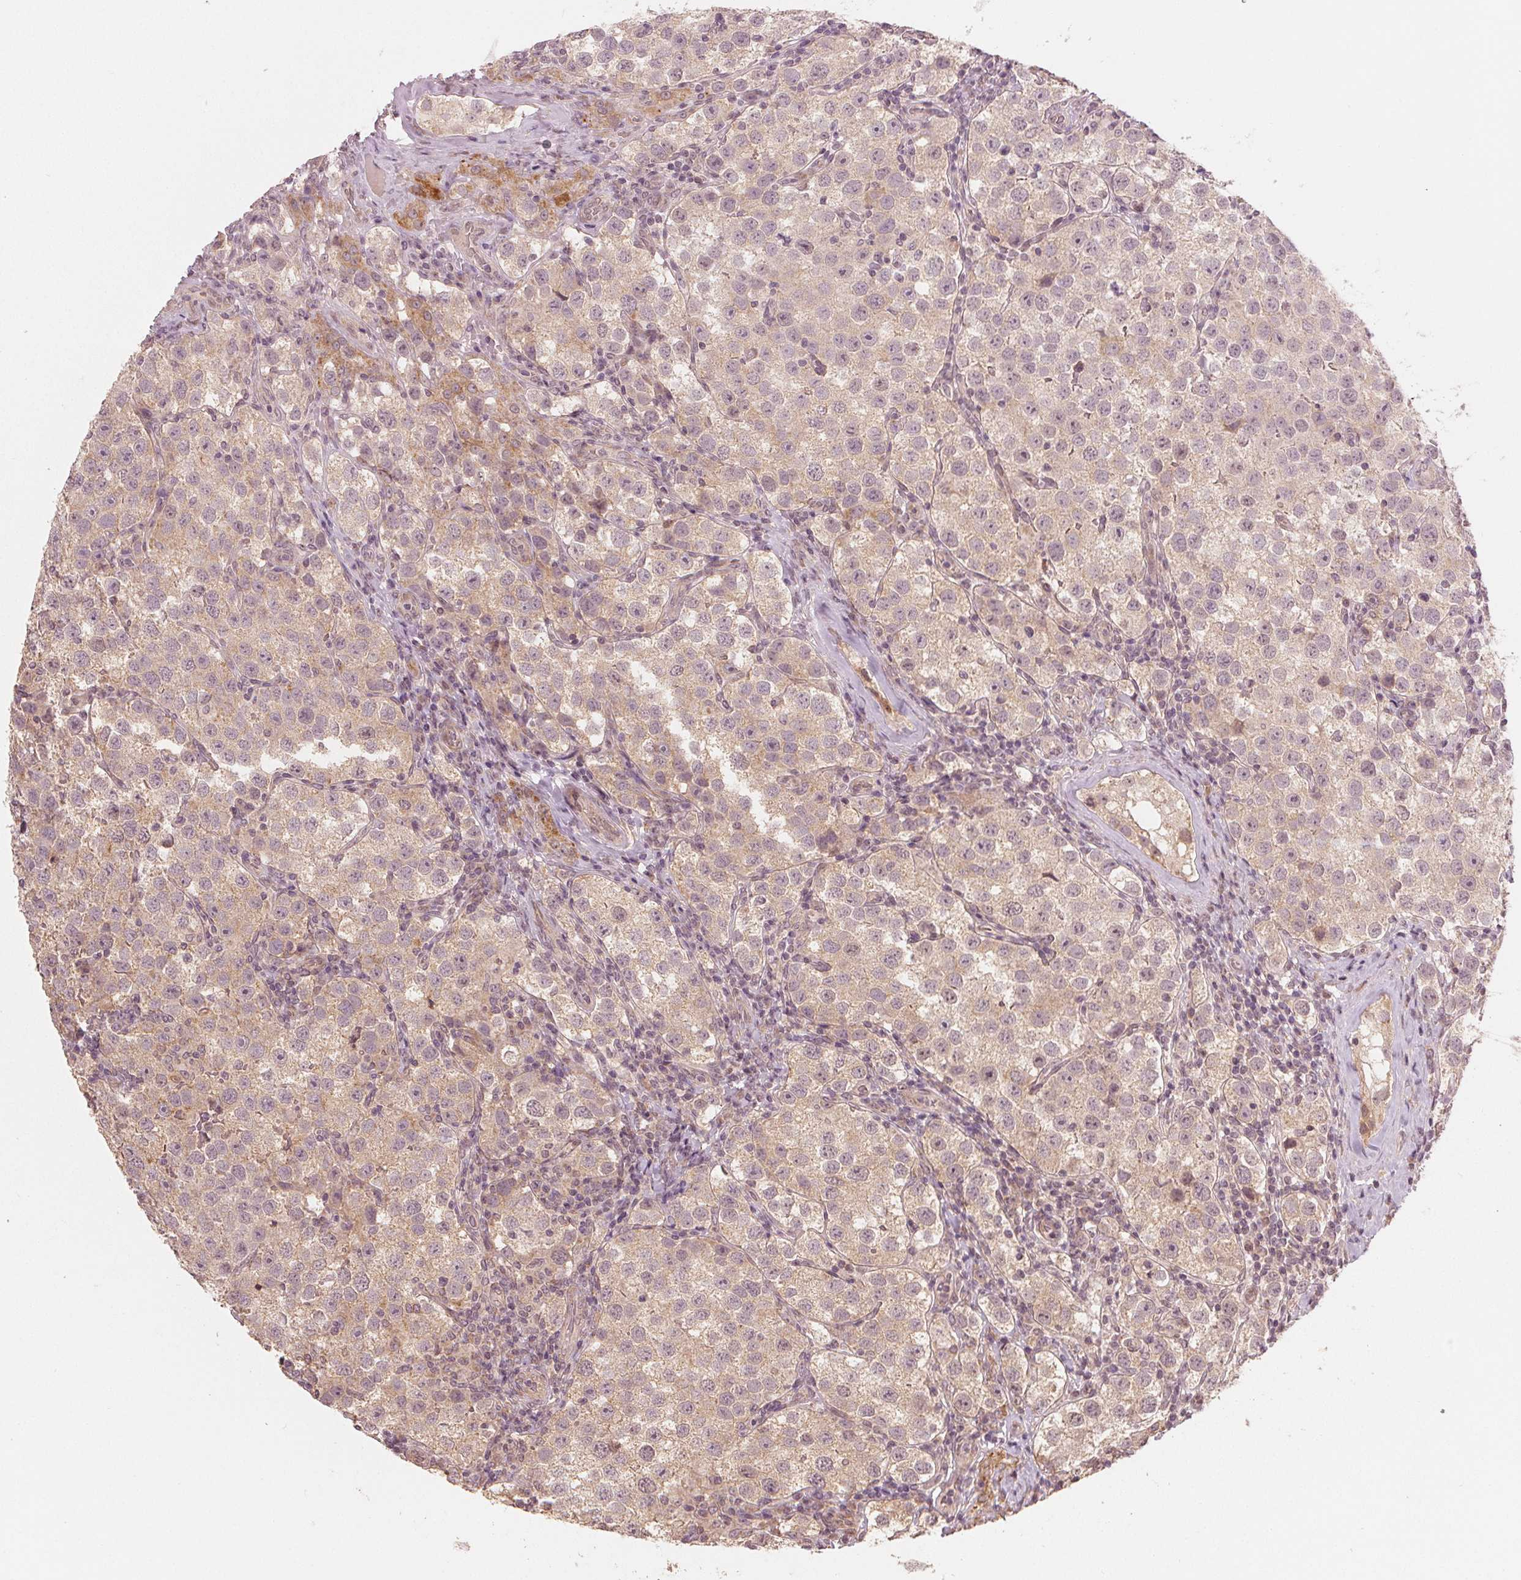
{"staining": {"intensity": "weak", "quantity": "<25%", "location": "nuclear"}, "tissue": "testis cancer", "cell_type": "Tumor cells", "image_type": "cancer", "snomed": [{"axis": "morphology", "description": "Seminoma, NOS"}, {"axis": "topography", "description": "Testis"}], "caption": "High power microscopy image of an immunohistochemistry (IHC) micrograph of testis cancer, revealing no significant positivity in tumor cells. (Brightfield microscopy of DAB IHC at high magnification).", "gene": "CLBA1", "patient": {"sex": "male", "age": 37}}